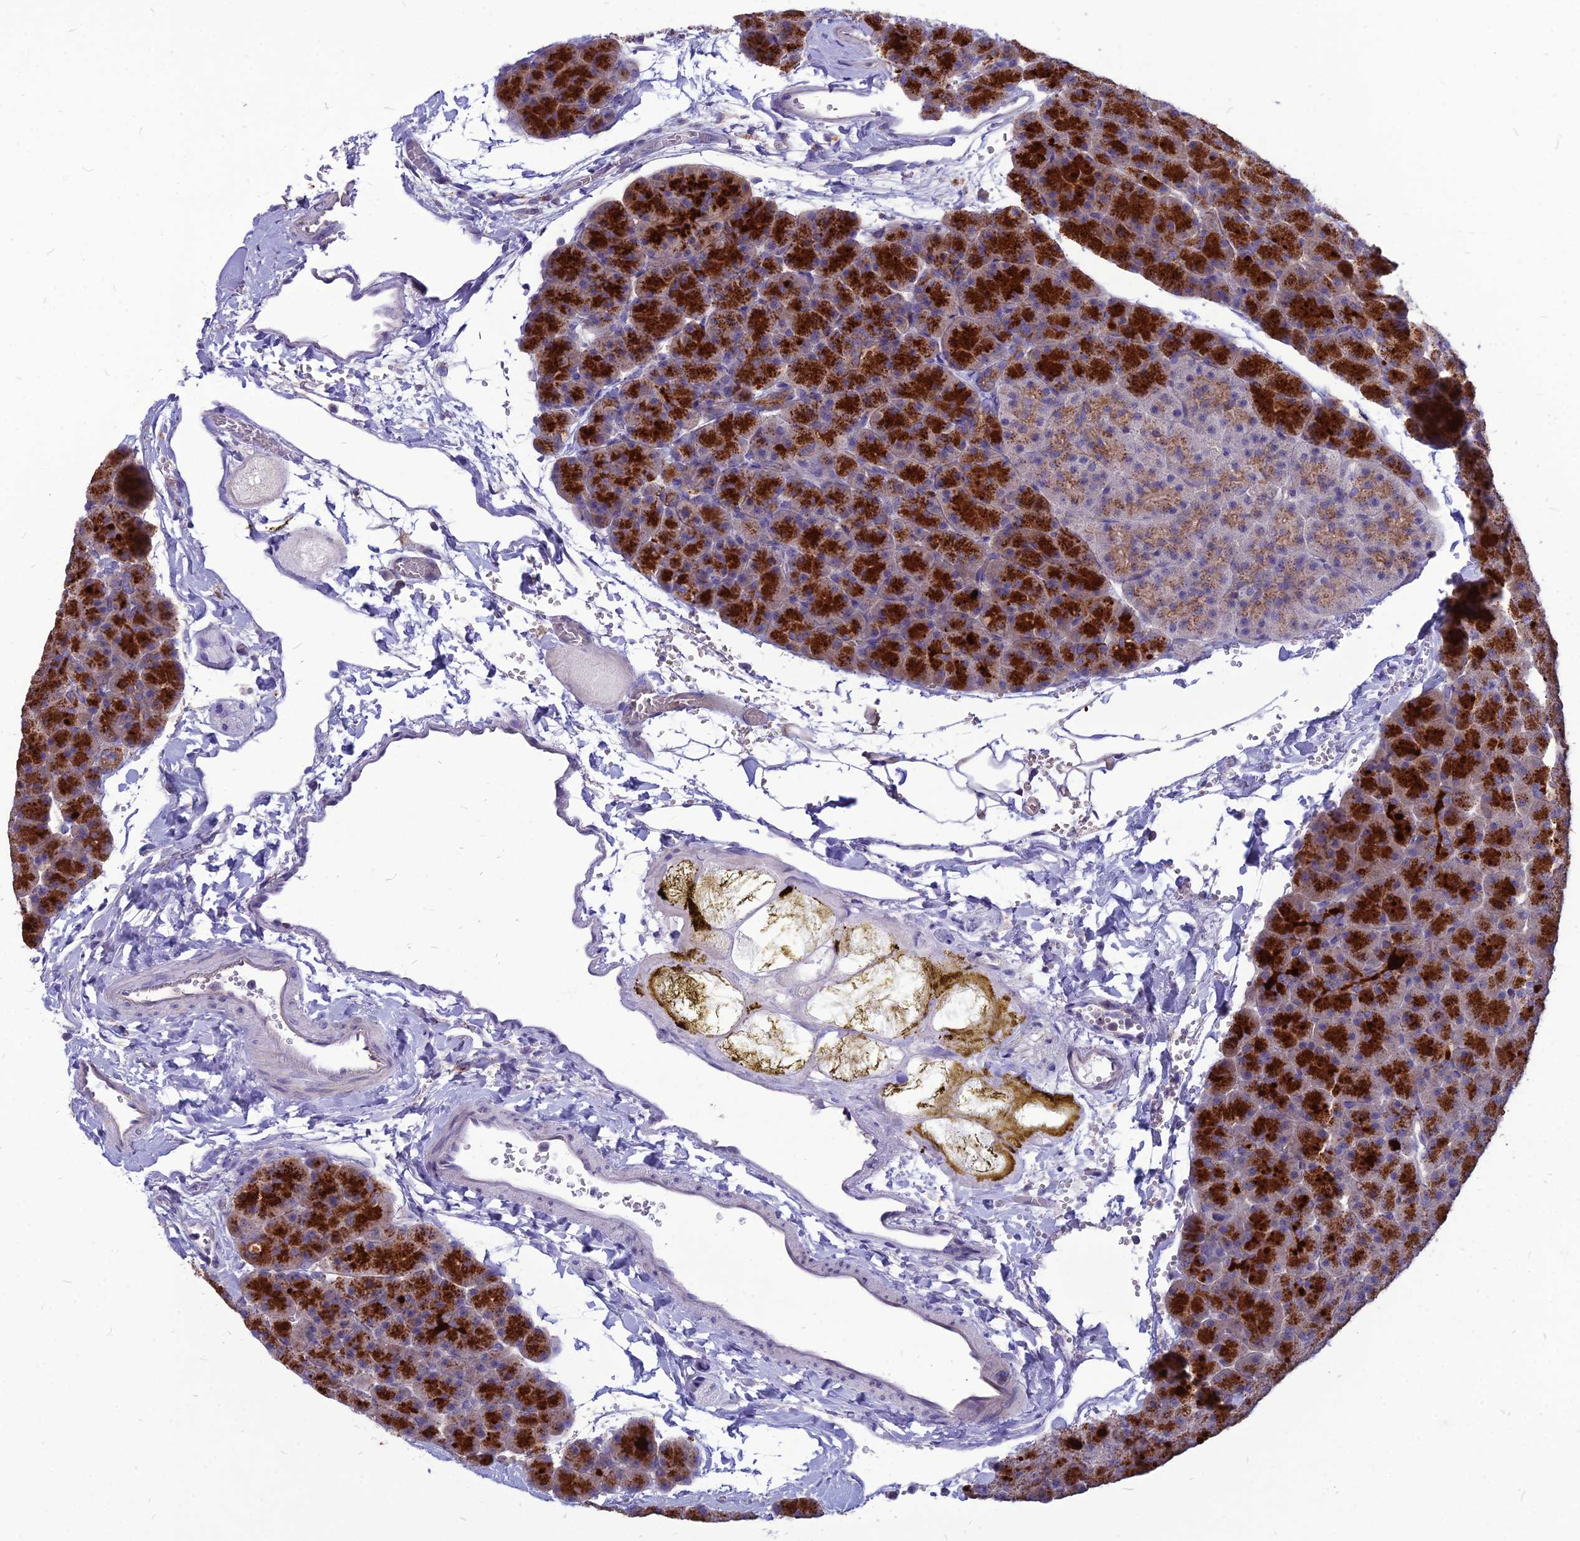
{"staining": {"intensity": "strong", "quantity": ">75%", "location": "cytoplasmic/membranous"}, "tissue": "pancreas", "cell_type": "Exocrine glandular cells", "image_type": "normal", "snomed": [{"axis": "morphology", "description": "Normal tissue, NOS"}, {"axis": "topography", "description": "Pancreas"}], "caption": "Immunohistochemistry (IHC) micrograph of unremarkable pancreas stained for a protein (brown), which shows high levels of strong cytoplasmic/membranous positivity in approximately >75% of exocrine glandular cells.", "gene": "PCED1B", "patient": {"sex": "male", "age": 36}}